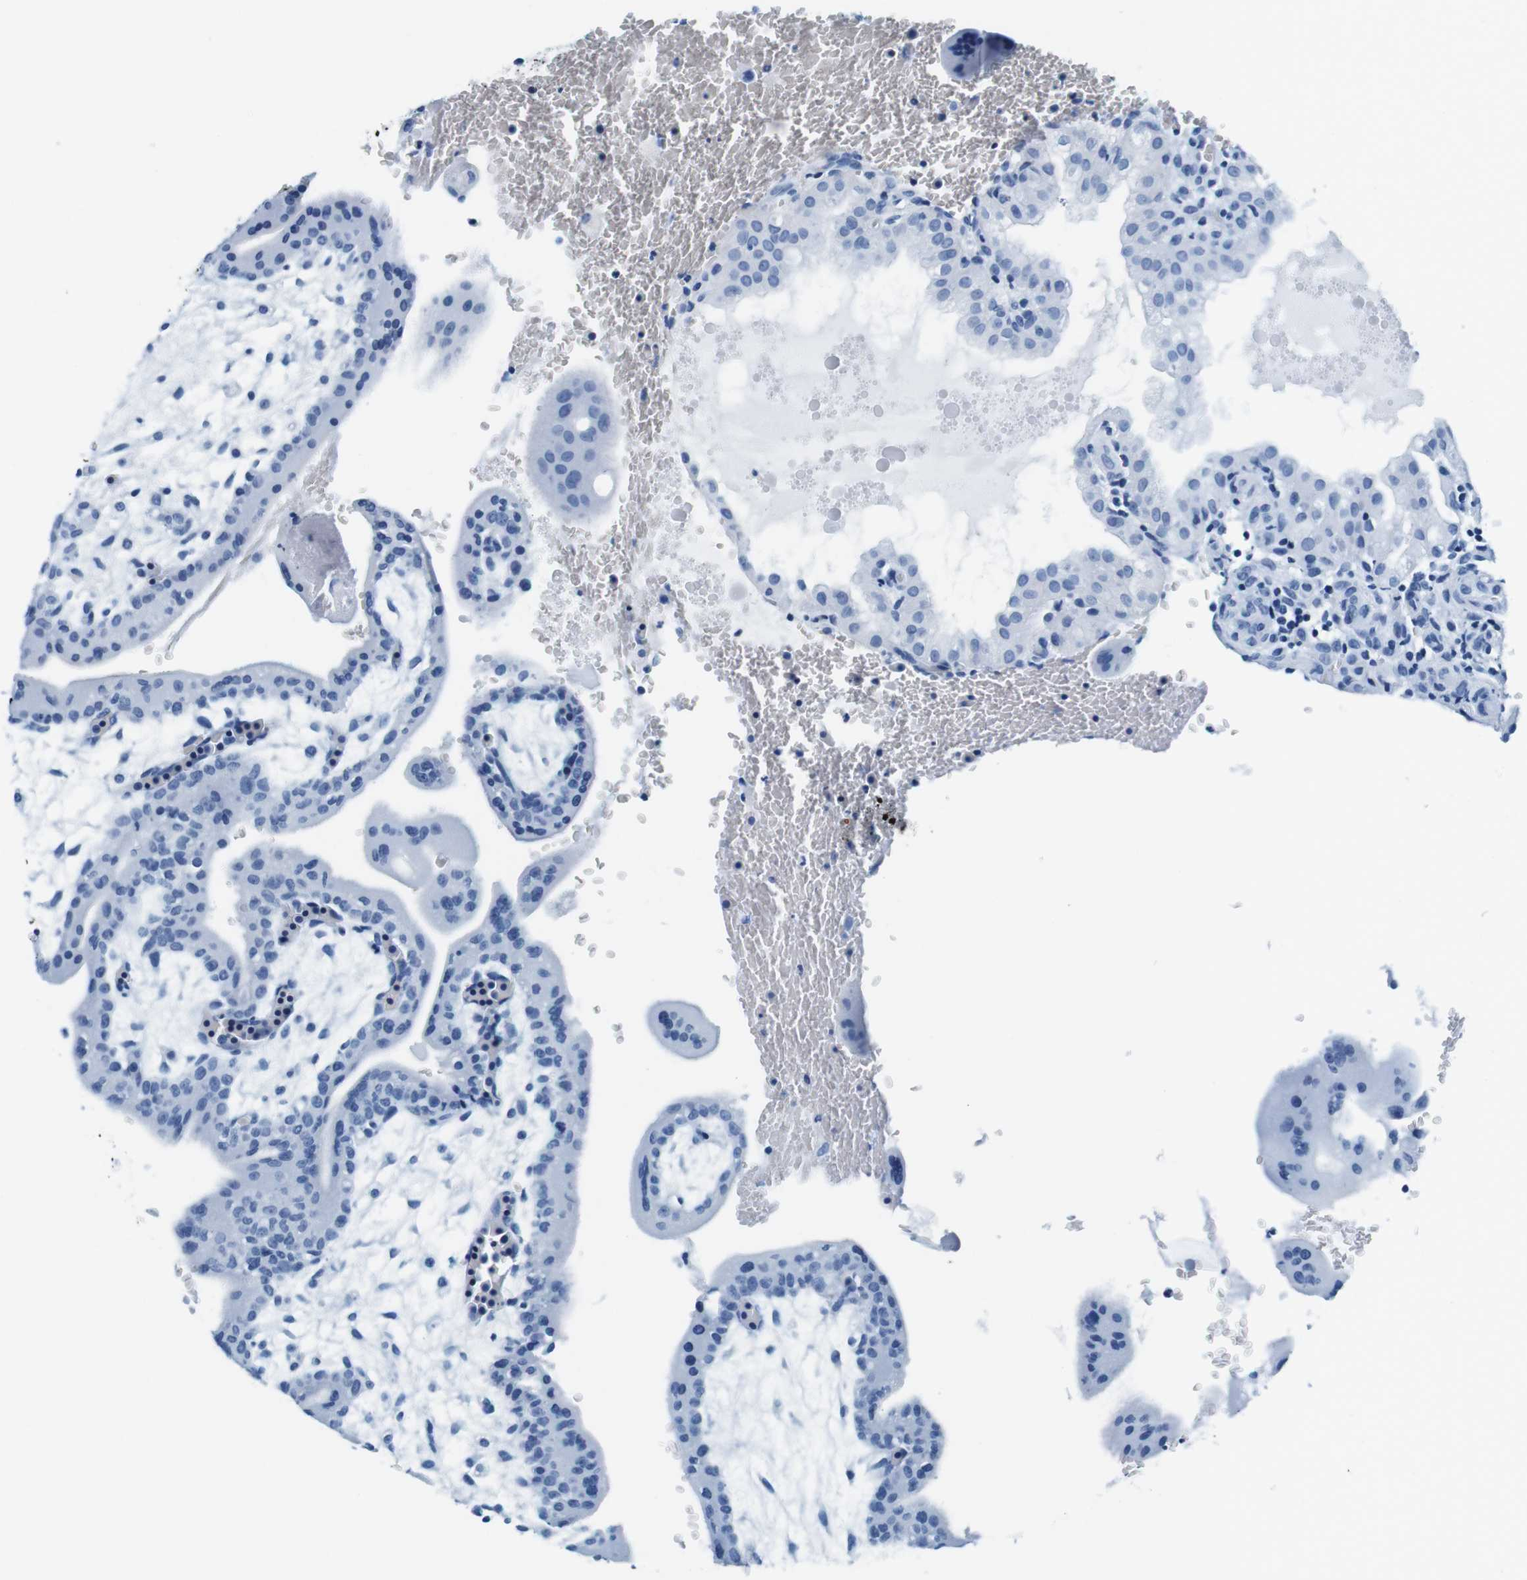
{"staining": {"intensity": "negative", "quantity": "none", "location": "none"}, "tissue": "placenta", "cell_type": "Decidual cells", "image_type": "normal", "snomed": [{"axis": "morphology", "description": "Normal tissue, NOS"}, {"axis": "topography", "description": "Placenta"}], "caption": "Unremarkable placenta was stained to show a protein in brown. There is no significant staining in decidual cells. The staining was performed using DAB (3,3'-diaminobenzidine) to visualize the protein expression in brown, while the nuclei were stained in blue with hematoxylin (Magnification: 20x).", "gene": "ELANE", "patient": {"sex": "female", "age": 35}}